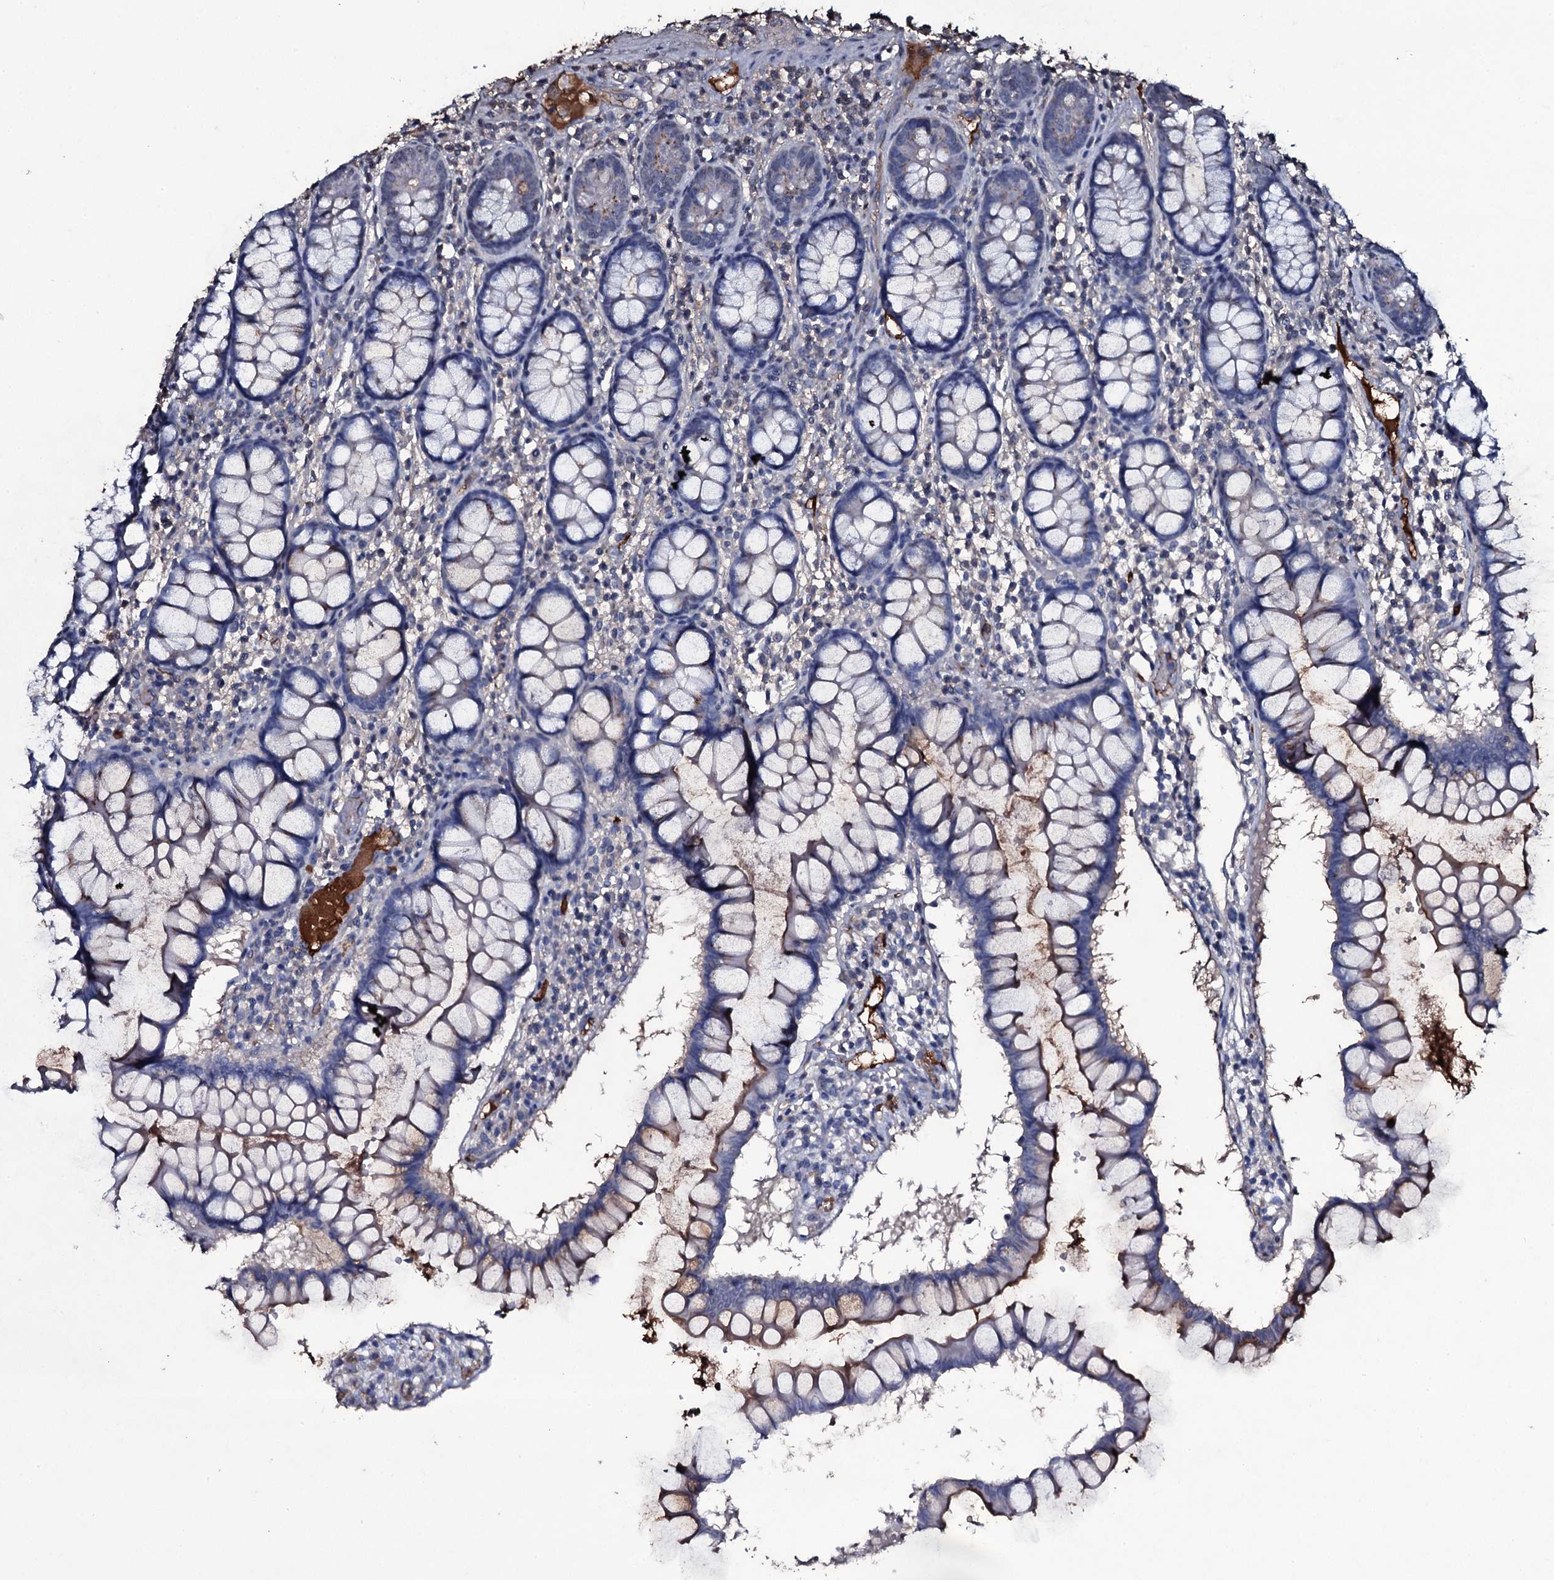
{"staining": {"intensity": "moderate", "quantity": ">75%", "location": "cytoplasmic/membranous"}, "tissue": "colon", "cell_type": "Endothelial cells", "image_type": "normal", "snomed": [{"axis": "morphology", "description": "Normal tissue, NOS"}, {"axis": "morphology", "description": "Adenocarcinoma, NOS"}, {"axis": "topography", "description": "Colon"}], "caption": "This micrograph demonstrates immunohistochemistry staining of unremarkable human colon, with medium moderate cytoplasmic/membranous positivity in approximately >75% of endothelial cells.", "gene": "EDN1", "patient": {"sex": "female", "age": 55}}